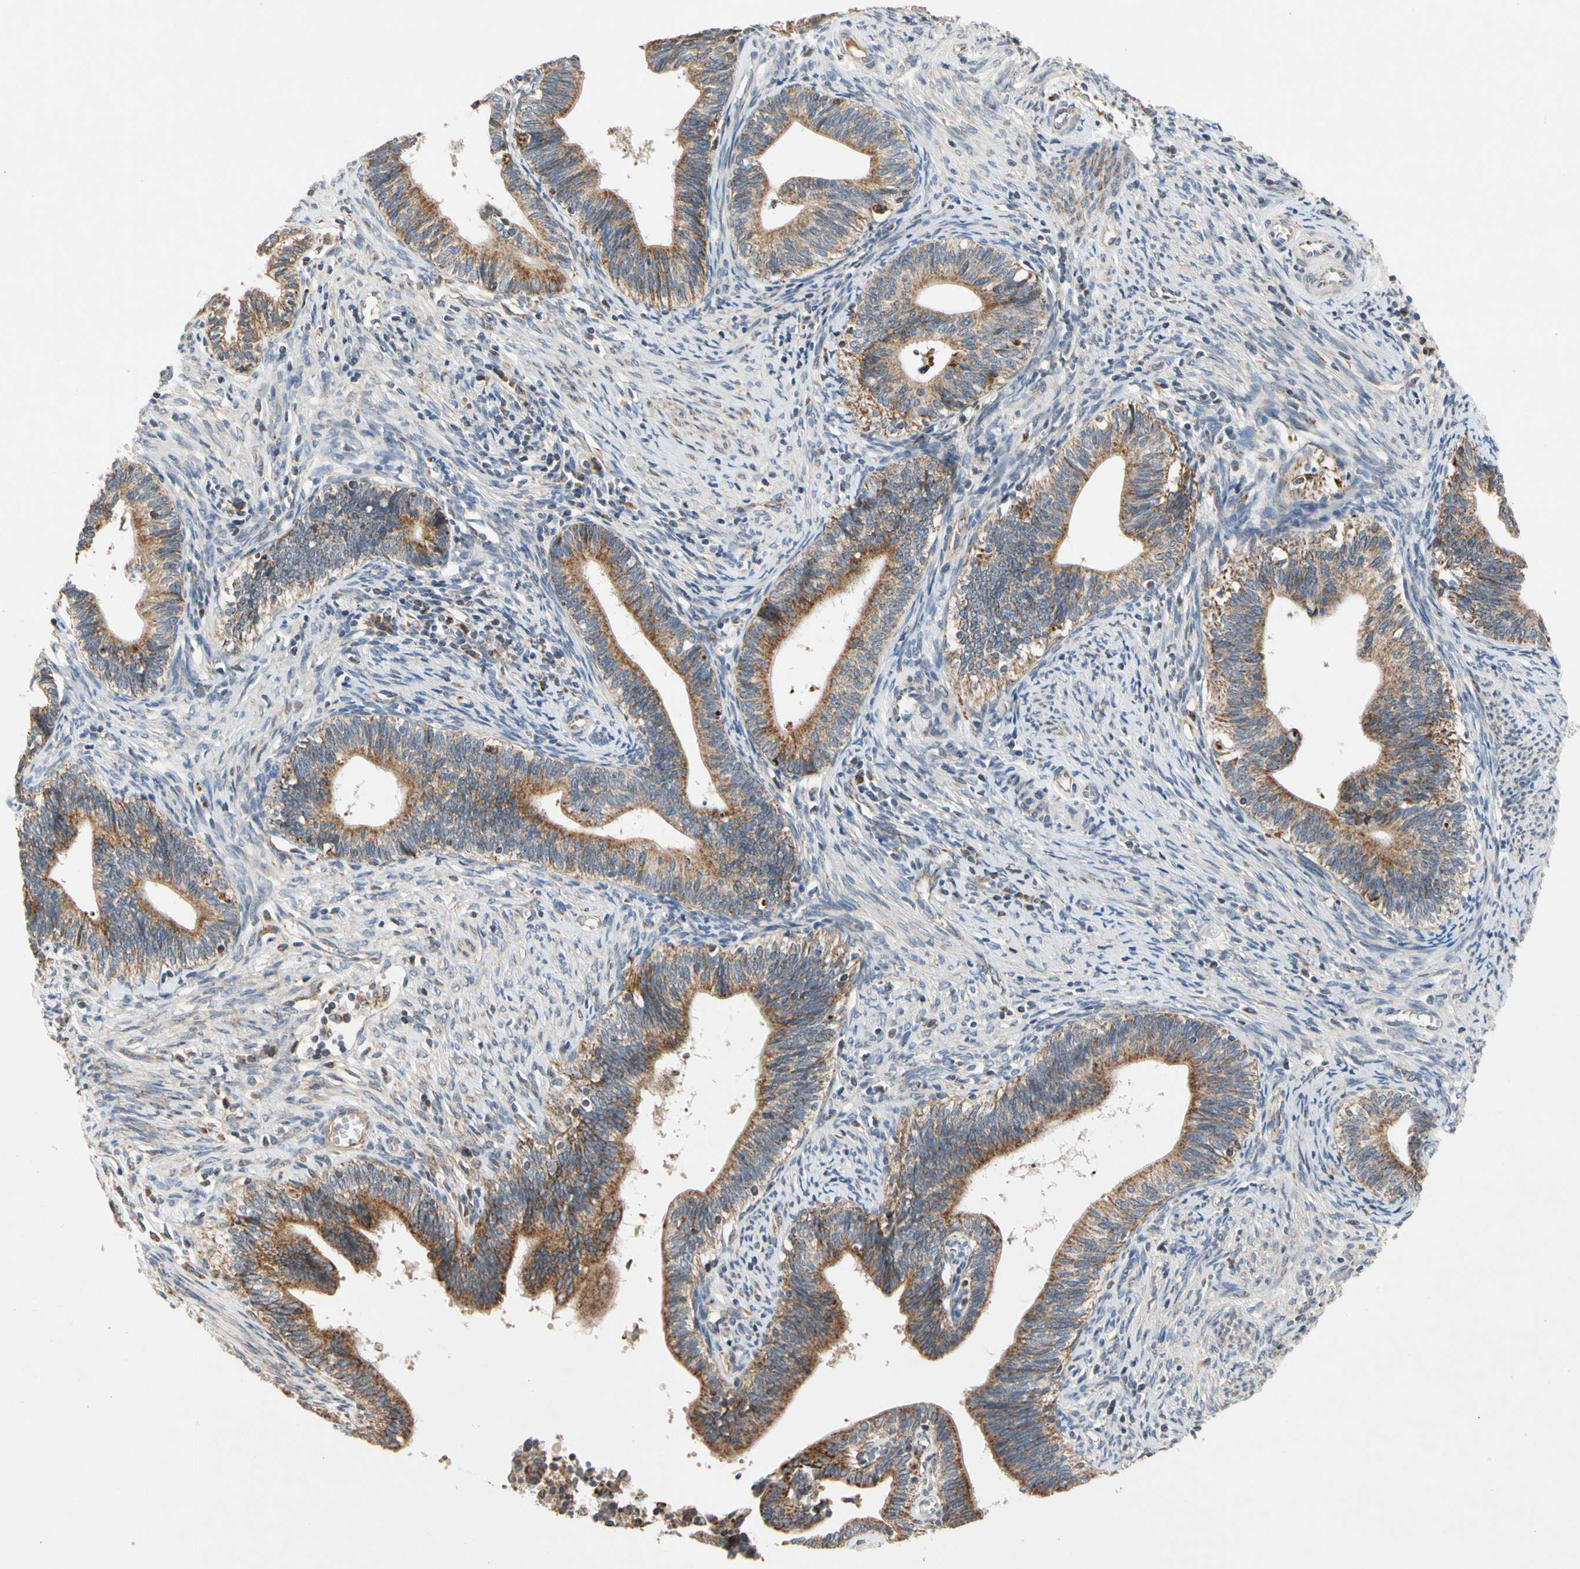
{"staining": {"intensity": "strong", "quantity": ">75%", "location": "cytoplasmic/membranous"}, "tissue": "cervical cancer", "cell_type": "Tumor cells", "image_type": "cancer", "snomed": [{"axis": "morphology", "description": "Adenocarcinoma, NOS"}, {"axis": "topography", "description": "Cervix"}], "caption": "There is high levels of strong cytoplasmic/membranous positivity in tumor cells of adenocarcinoma (cervical), as demonstrated by immunohistochemical staining (brown color).", "gene": "GPD2", "patient": {"sex": "female", "age": 44}}